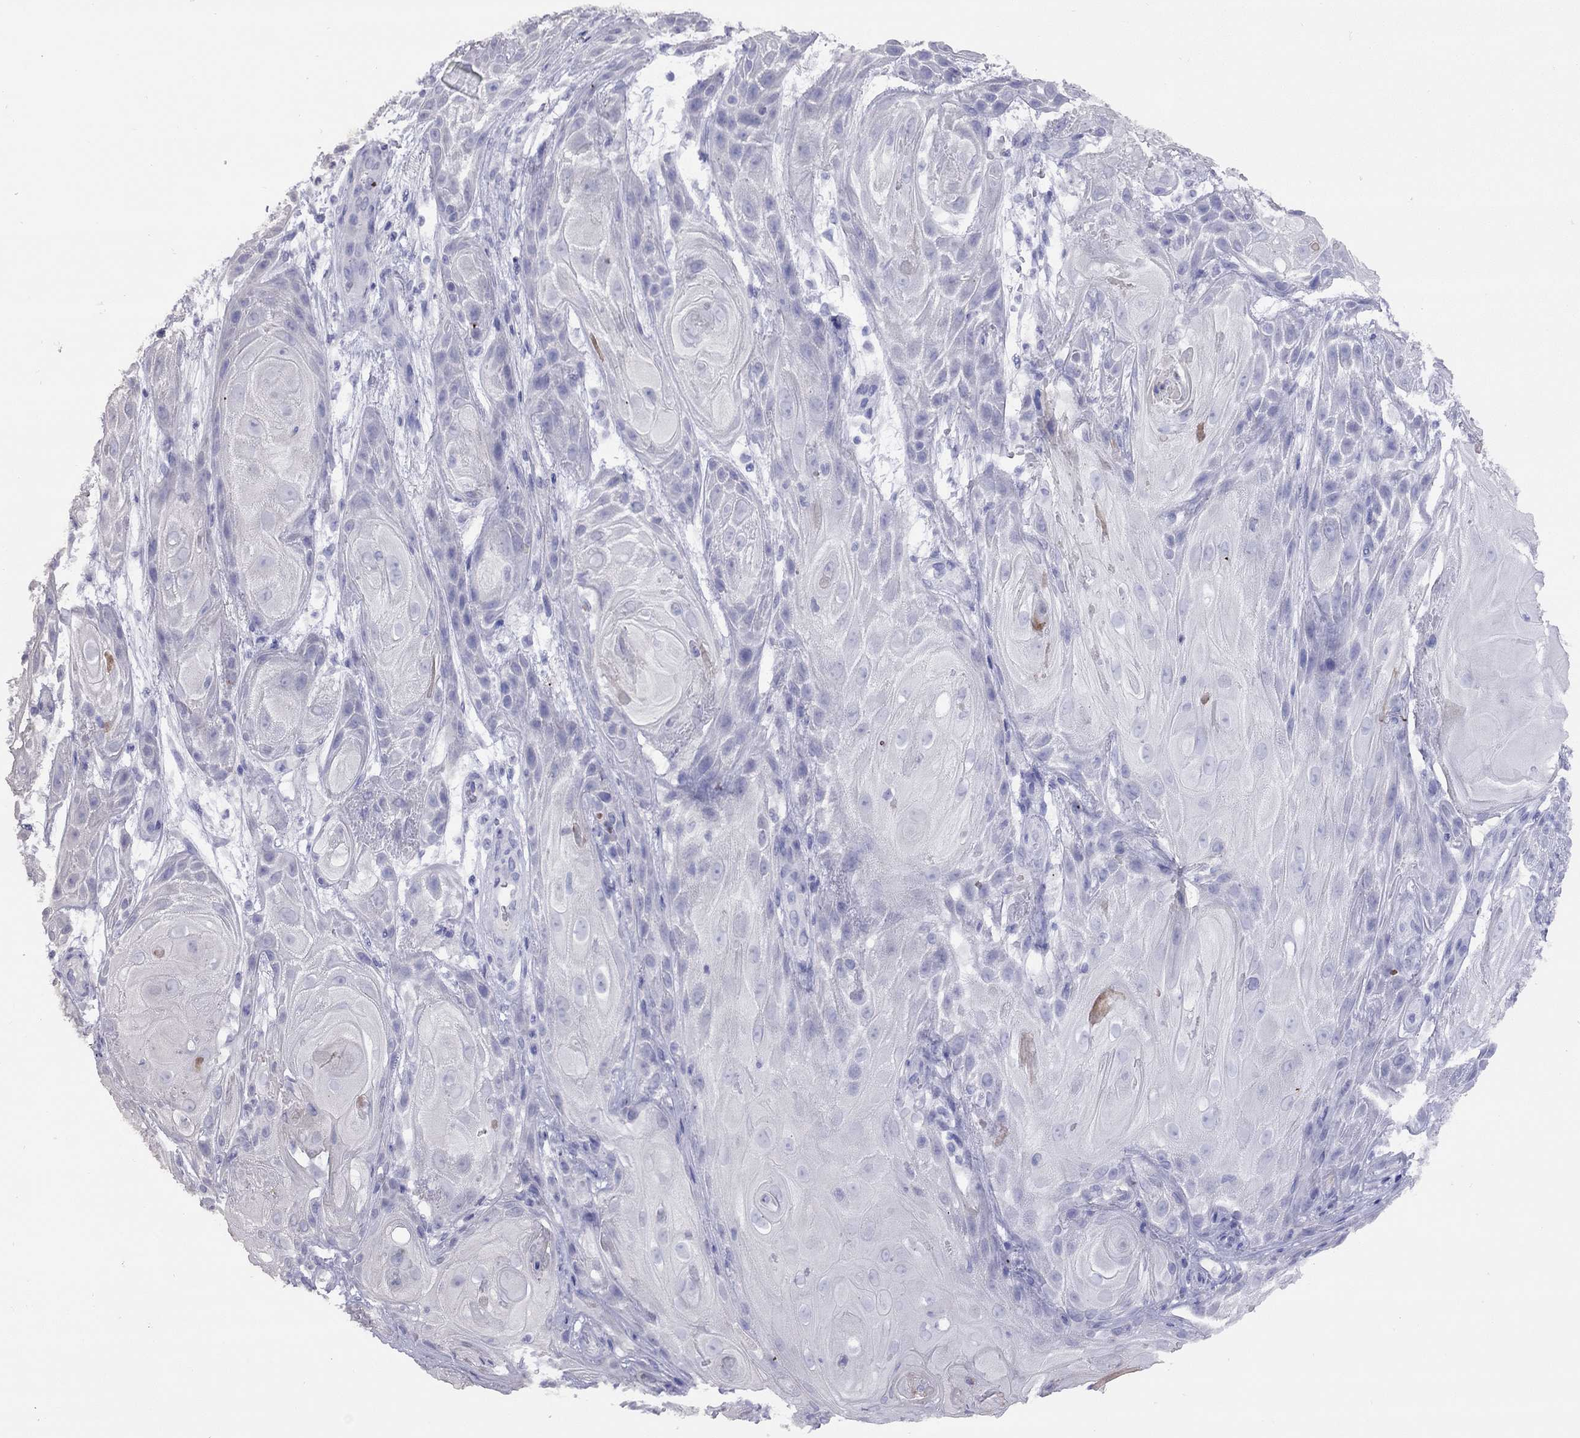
{"staining": {"intensity": "negative", "quantity": "none", "location": "none"}, "tissue": "skin cancer", "cell_type": "Tumor cells", "image_type": "cancer", "snomed": [{"axis": "morphology", "description": "Squamous cell carcinoma, NOS"}, {"axis": "topography", "description": "Skin"}], "caption": "Human skin cancer (squamous cell carcinoma) stained for a protein using immunohistochemistry reveals no positivity in tumor cells.", "gene": "GRIA2", "patient": {"sex": "male", "age": 62}}